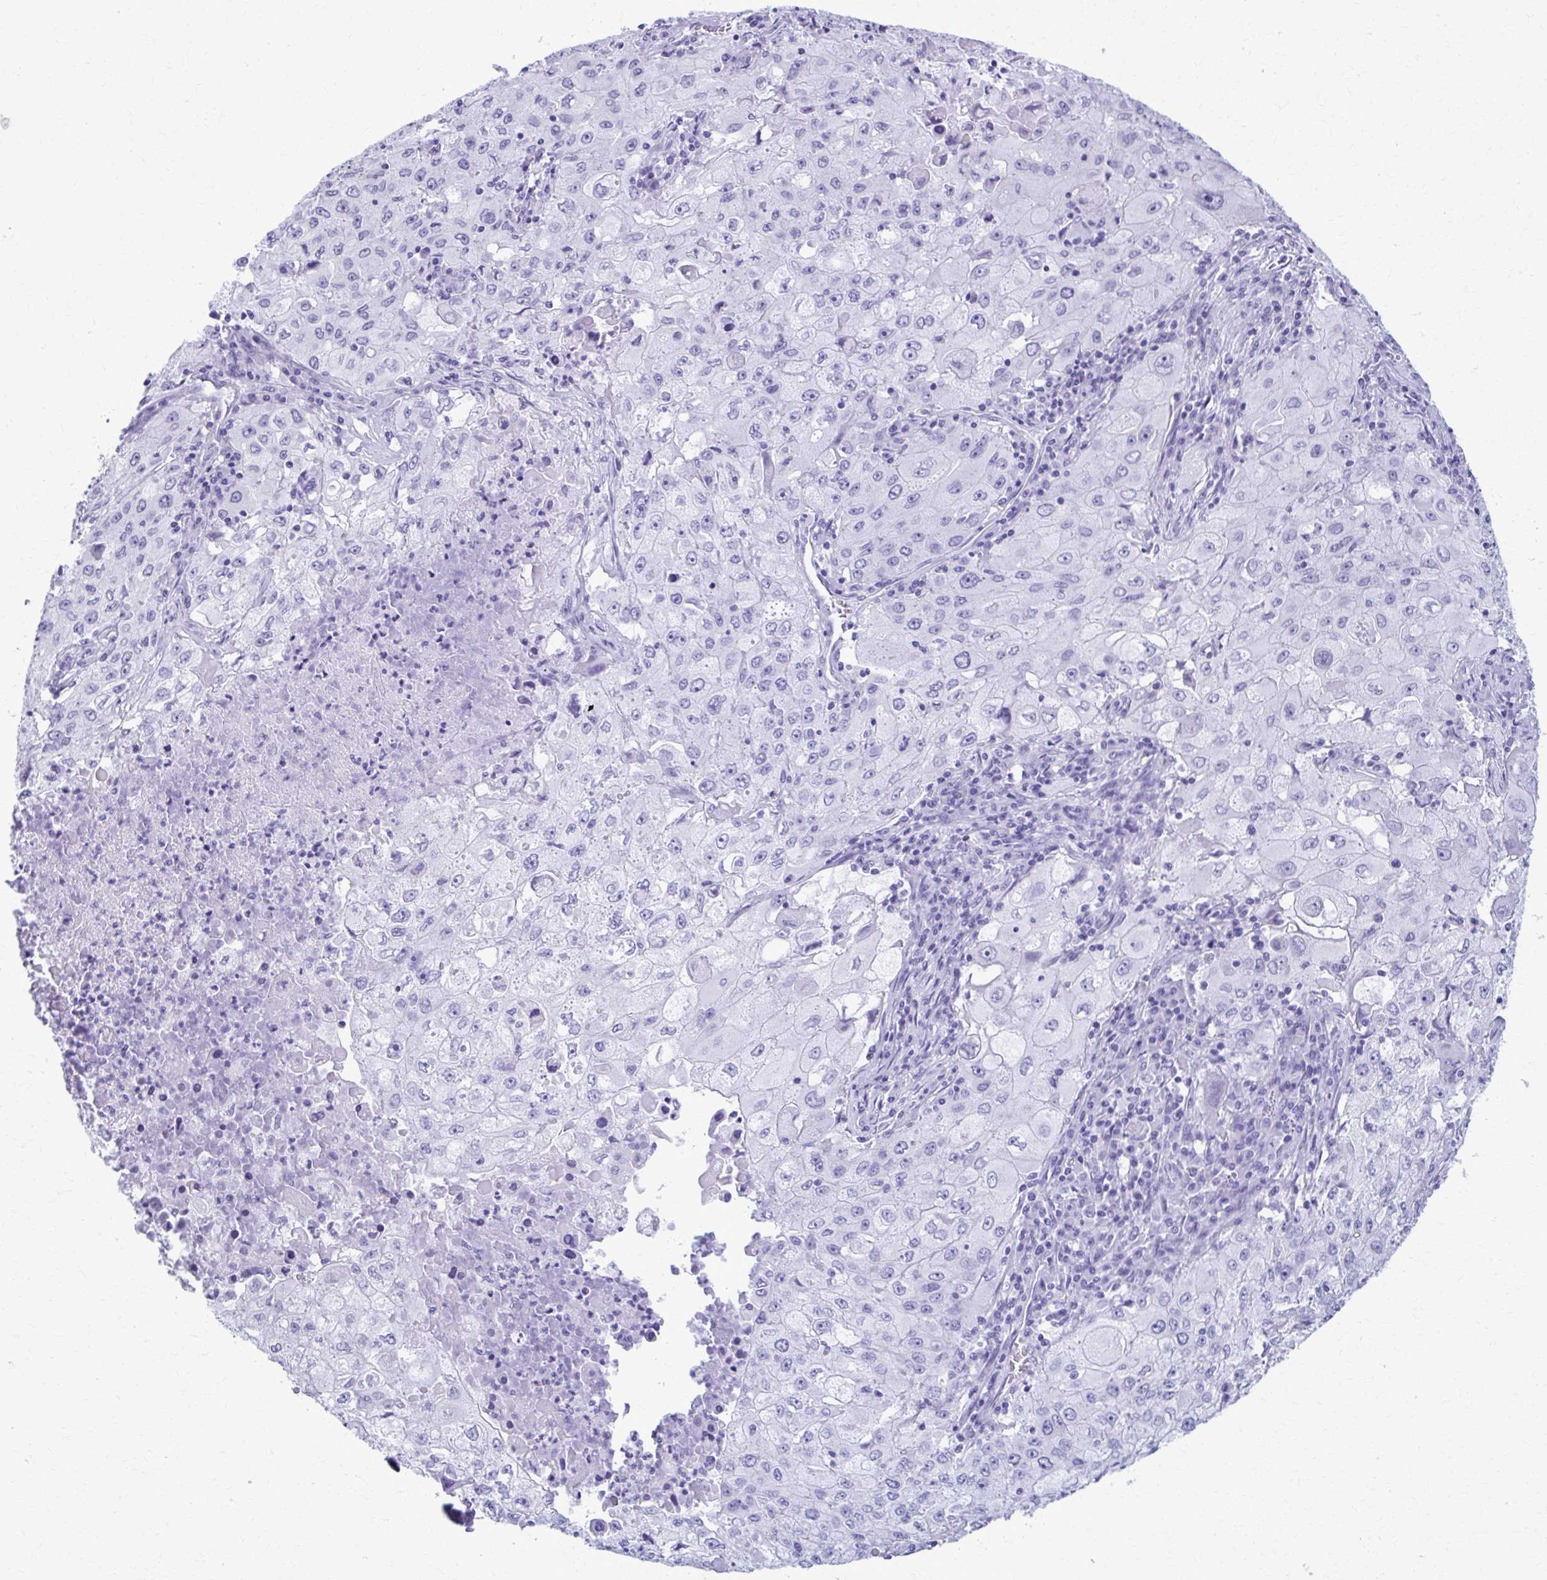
{"staining": {"intensity": "negative", "quantity": "none", "location": "none"}, "tissue": "lung cancer", "cell_type": "Tumor cells", "image_type": "cancer", "snomed": [{"axis": "morphology", "description": "Squamous cell carcinoma, NOS"}, {"axis": "topography", "description": "Lung"}], "caption": "The image reveals no significant expression in tumor cells of lung squamous cell carcinoma. (Brightfield microscopy of DAB (3,3'-diaminobenzidine) immunohistochemistry (IHC) at high magnification).", "gene": "MPLKIP", "patient": {"sex": "male", "age": 63}}